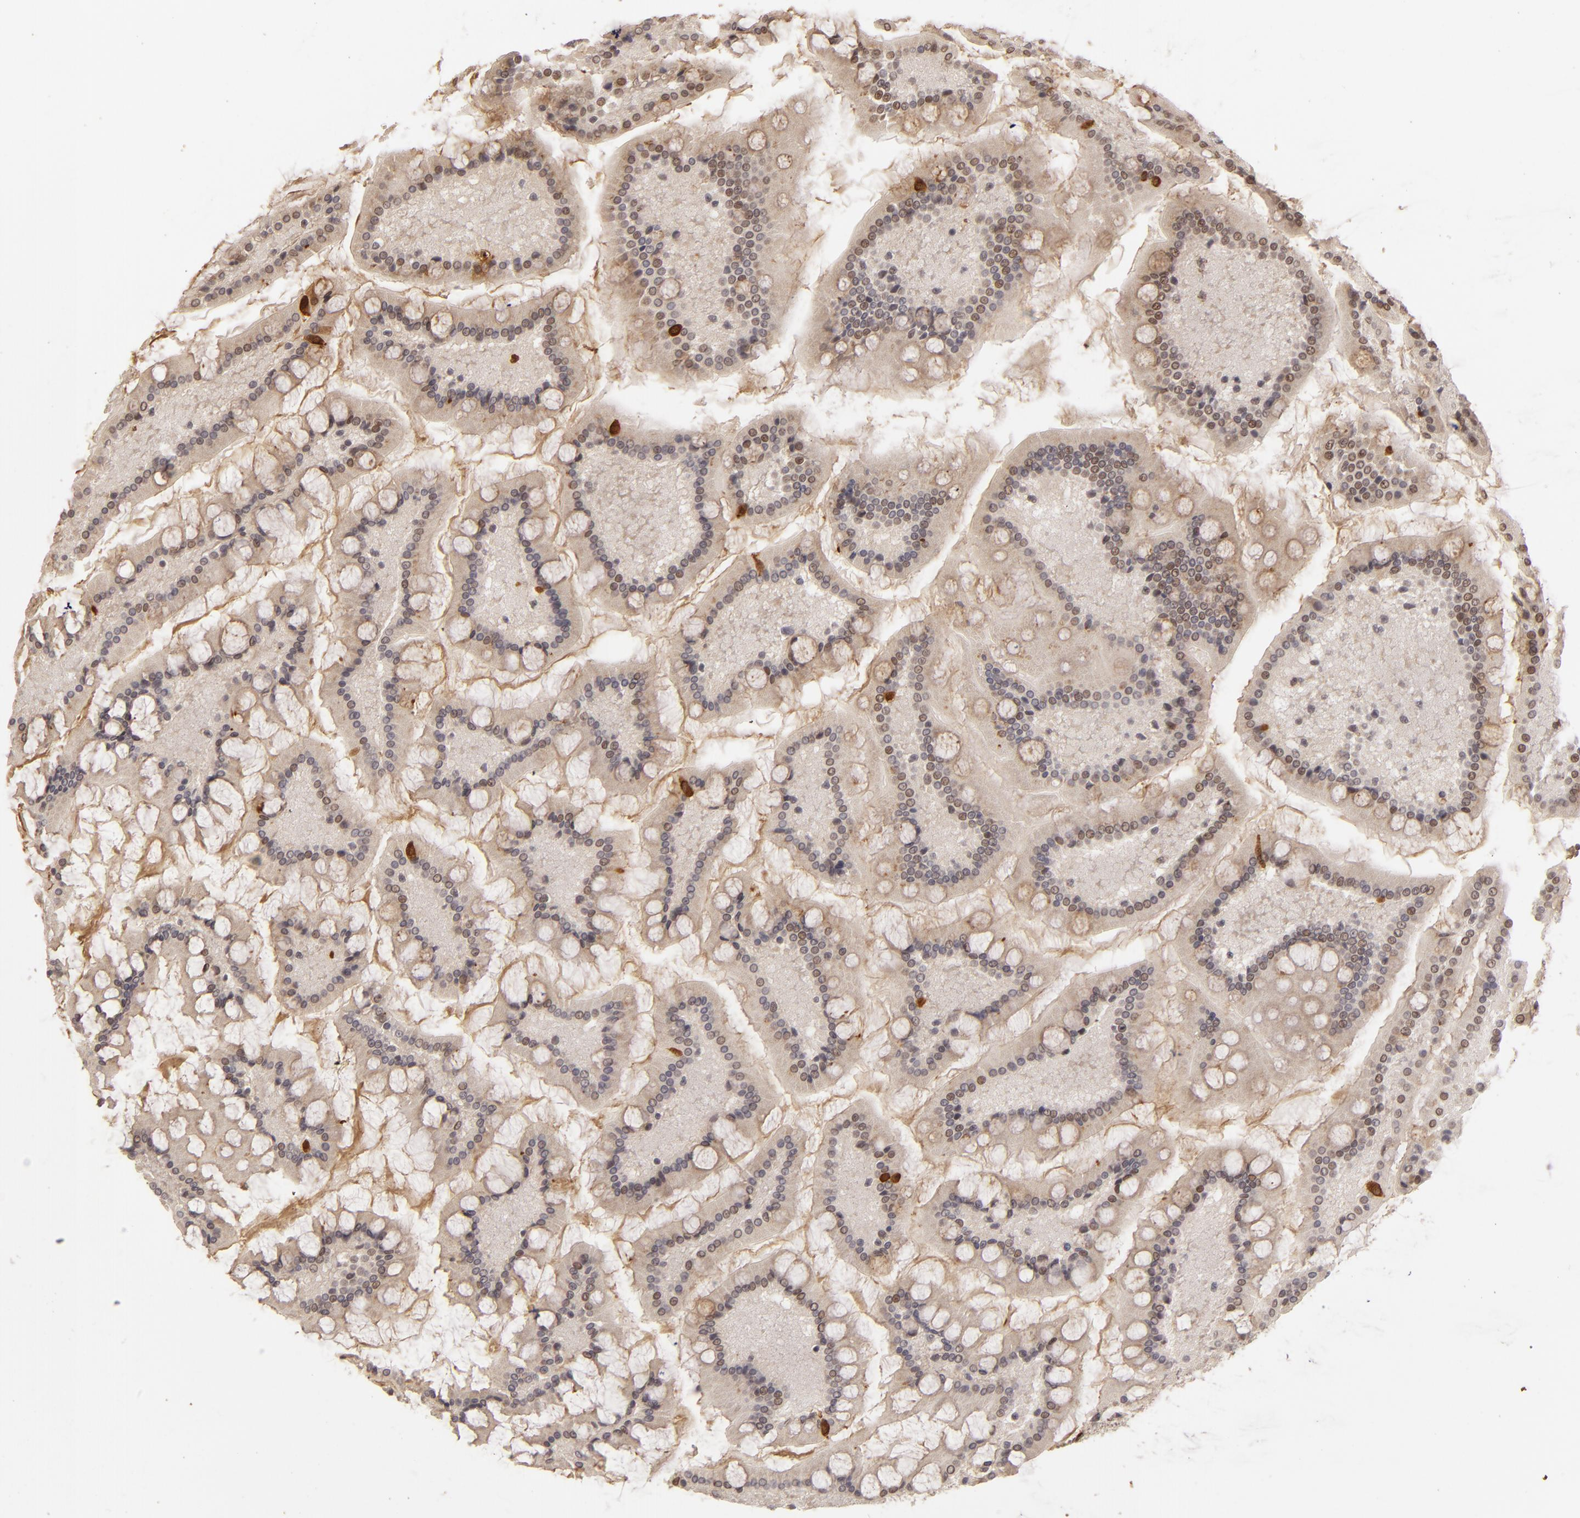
{"staining": {"intensity": "moderate", "quantity": "25%-75%", "location": "cytoplasmic/membranous"}, "tissue": "small intestine", "cell_type": "Glandular cells", "image_type": "normal", "snomed": [{"axis": "morphology", "description": "Normal tissue, NOS"}, {"axis": "topography", "description": "Small intestine"}], "caption": "Moderate cytoplasmic/membranous positivity is present in about 25%-75% of glandular cells in normal small intestine.", "gene": "DFFA", "patient": {"sex": "male", "age": 41}}